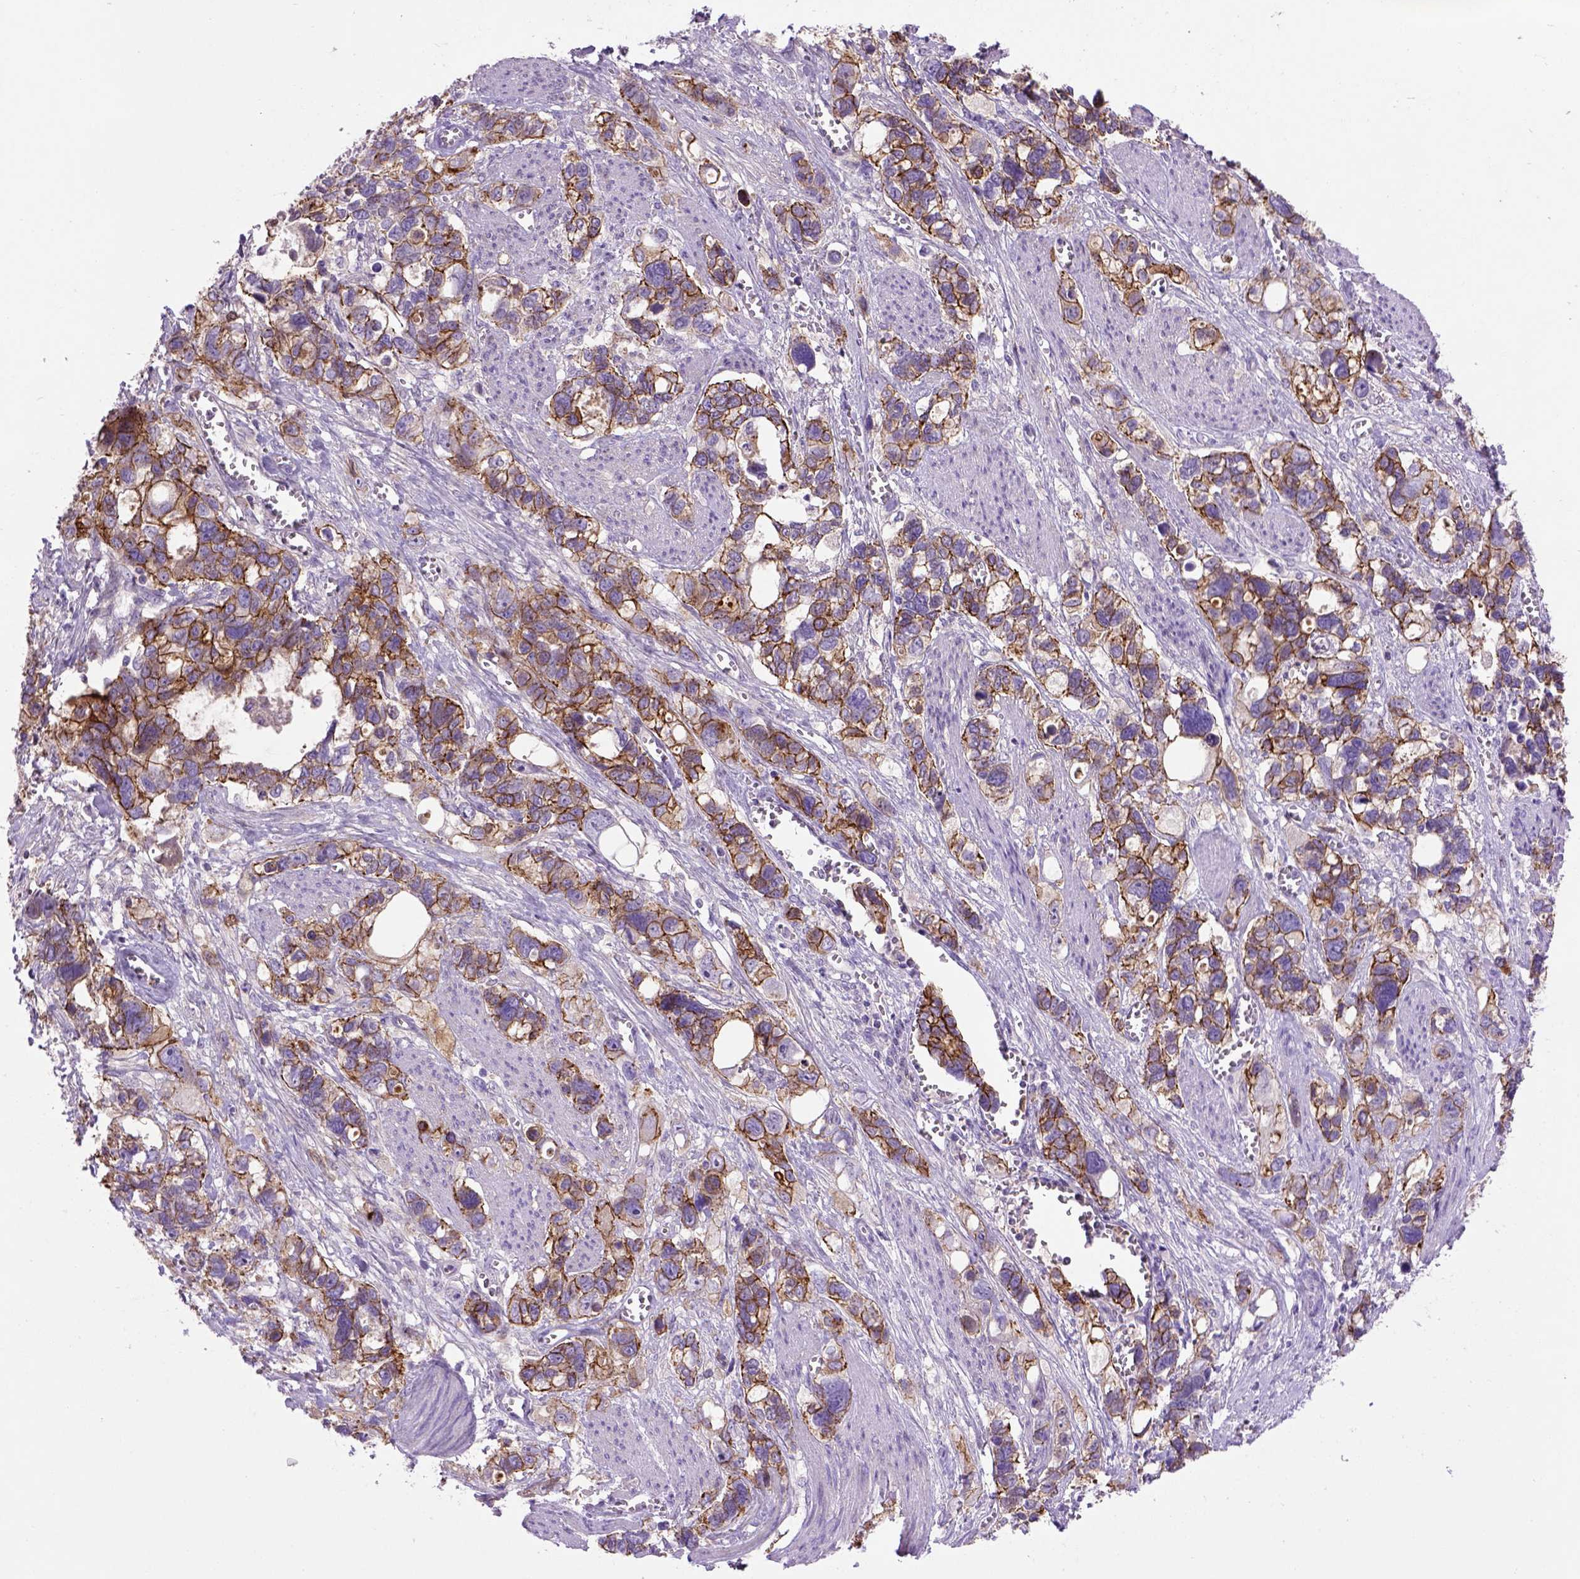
{"staining": {"intensity": "strong", "quantity": ">75%", "location": "cytoplasmic/membranous"}, "tissue": "stomach cancer", "cell_type": "Tumor cells", "image_type": "cancer", "snomed": [{"axis": "morphology", "description": "Adenocarcinoma, NOS"}, {"axis": "topography", "description": "Stomach, upper"}], "caption": "Protein staining of stomach cancer tissue demonstrates strong cytoplasmic/membranous positivity in approximately >75% of tumor cells. (Brightfield microscopy of DAB IHC at high magnification).", "gene": "CDH1", "patient": {"sex": "female", "age": 81}}